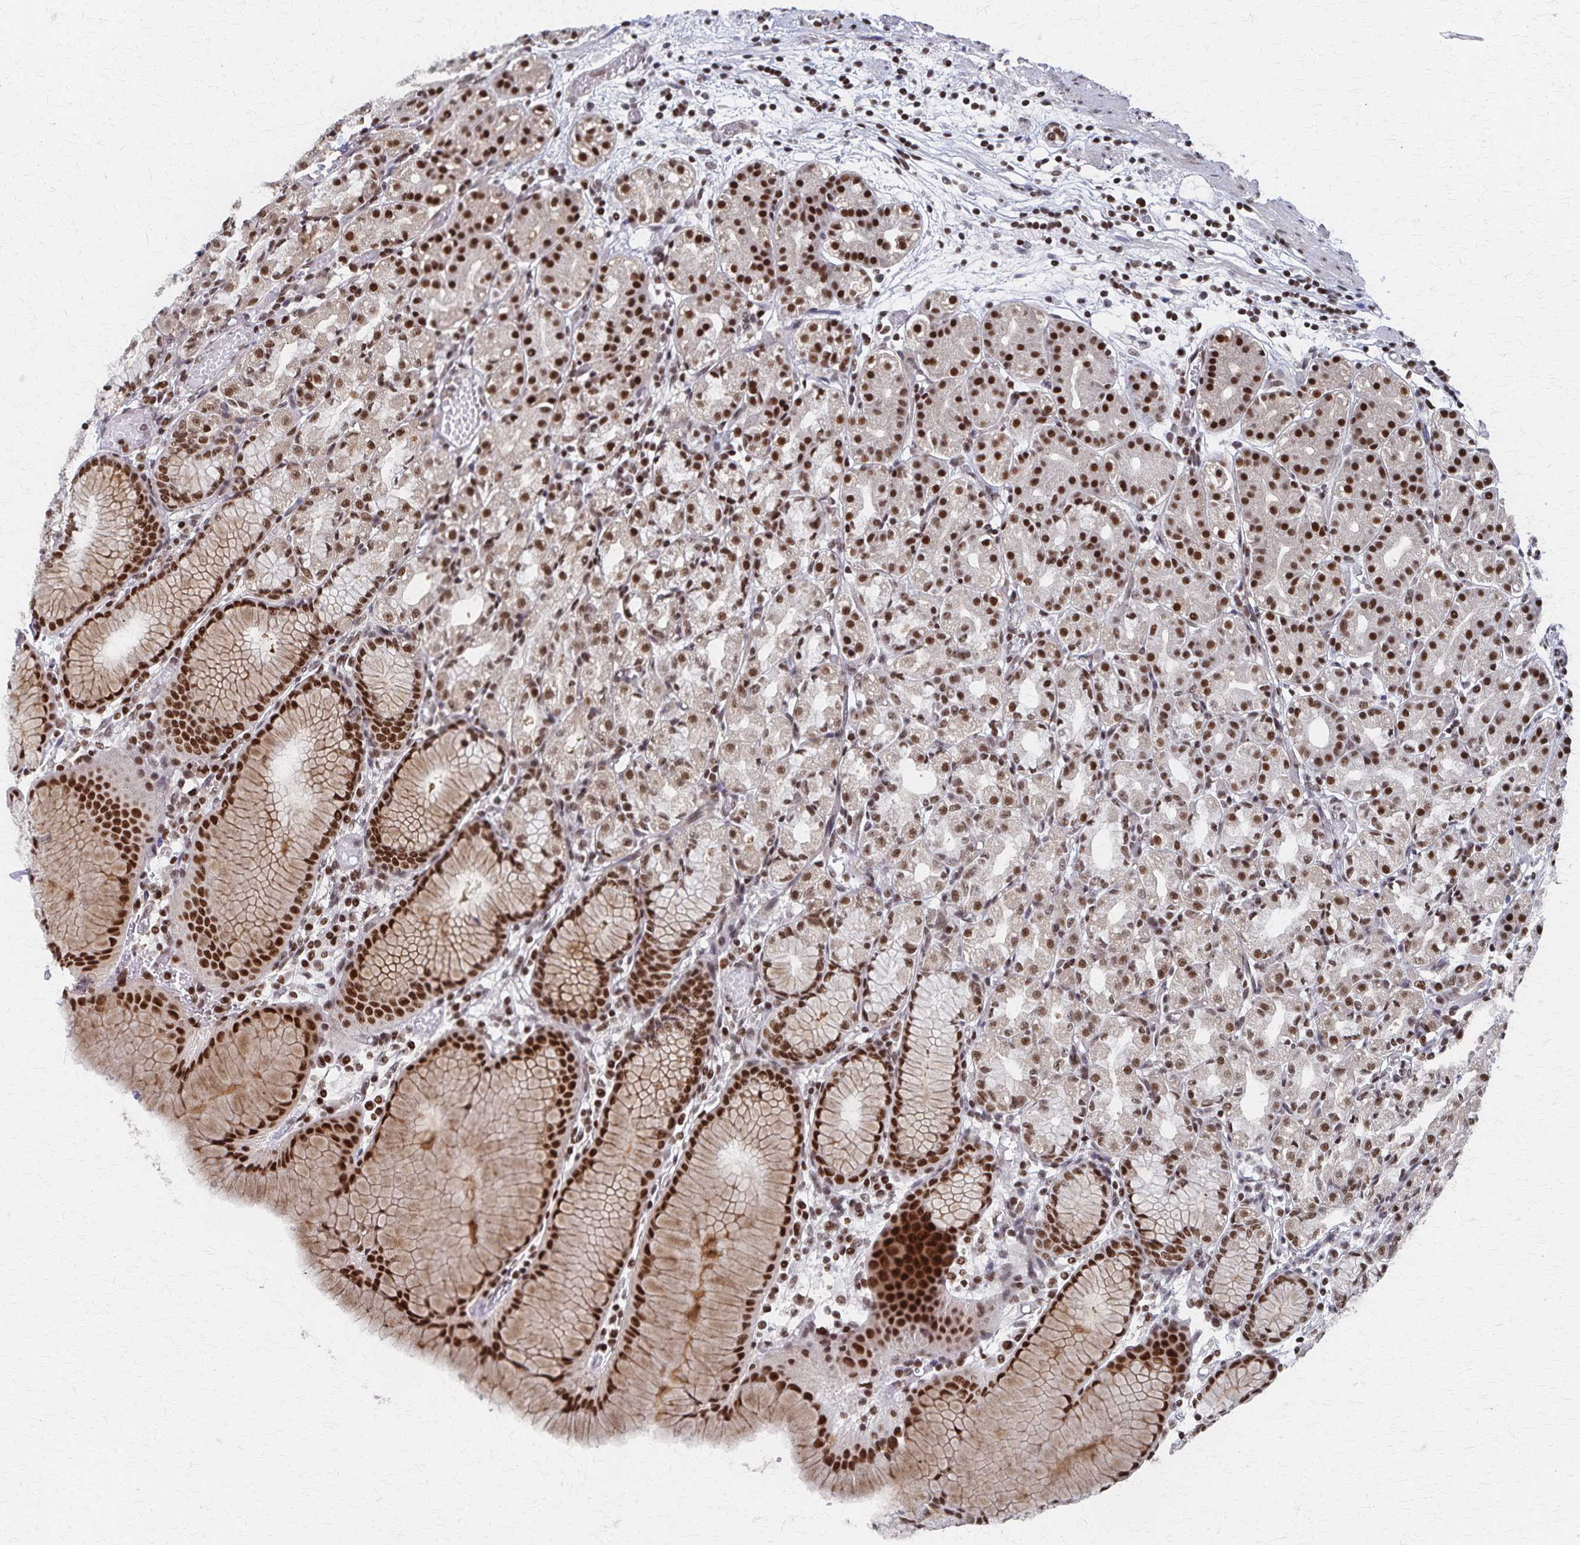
{"staining": {"intensity": "strong", "quantity": "25%-75%", "location": "nuclear"}, "tissue": "stomach", "cell_type": "Glandular cells", "image_type": "normal", "snomed": [{"axis": "morphology", "description": "Normal tissue, NOS"}, {"axis": "topography", "description": "Stomach"}], "caption": "Strong nuclear staining for a protein is identified in about 25%-75% of glandular cells of benign stomach using immunohistochemistry (IHC).", "gene": "GTF2B", "patient": {"sex": "female", "age": 57}}